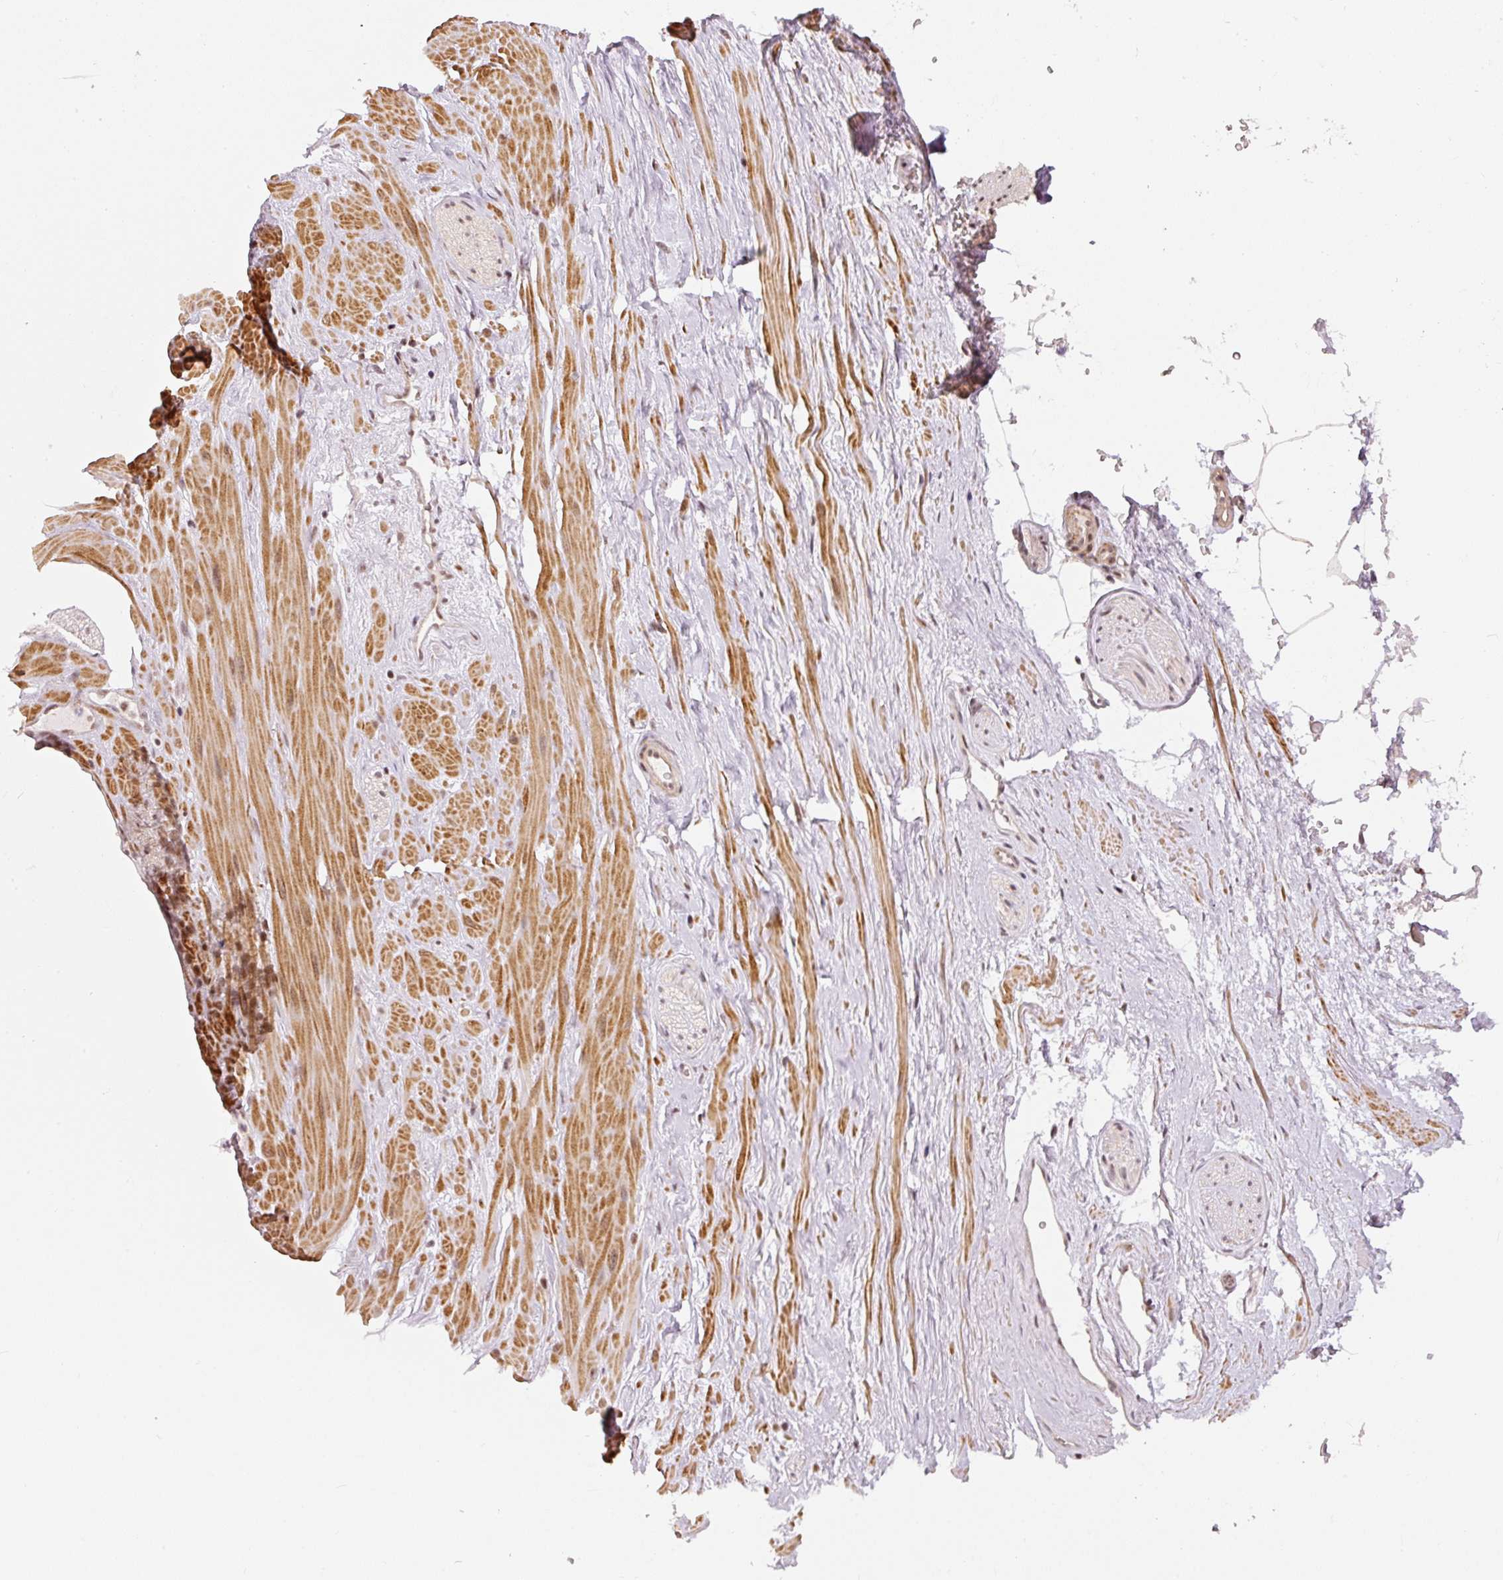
{"staining": {"intensity": "negative", "quantity": "none", "location": "none"}, "tissue": "adipose tissue", "cell_type": "Adipocytes", "image_type": "normal", "snomed": [{"axis": "morphology", "description": "Normal tissue, NOS"}, {"axis": "topography", "description": "Prostate"}, {"axis": "topography", "description": "Peripheral nerve tissue"}], "caption": "Immunohistochemistry histopathology image of benign adipose tissue: human adipose tissue stained with DAB (3,3'-diaminobenzidine) reveals no significant protein staining in adipocytes.", "gene": "THOC6", "patient": {"sex": "male", "age": 61}}